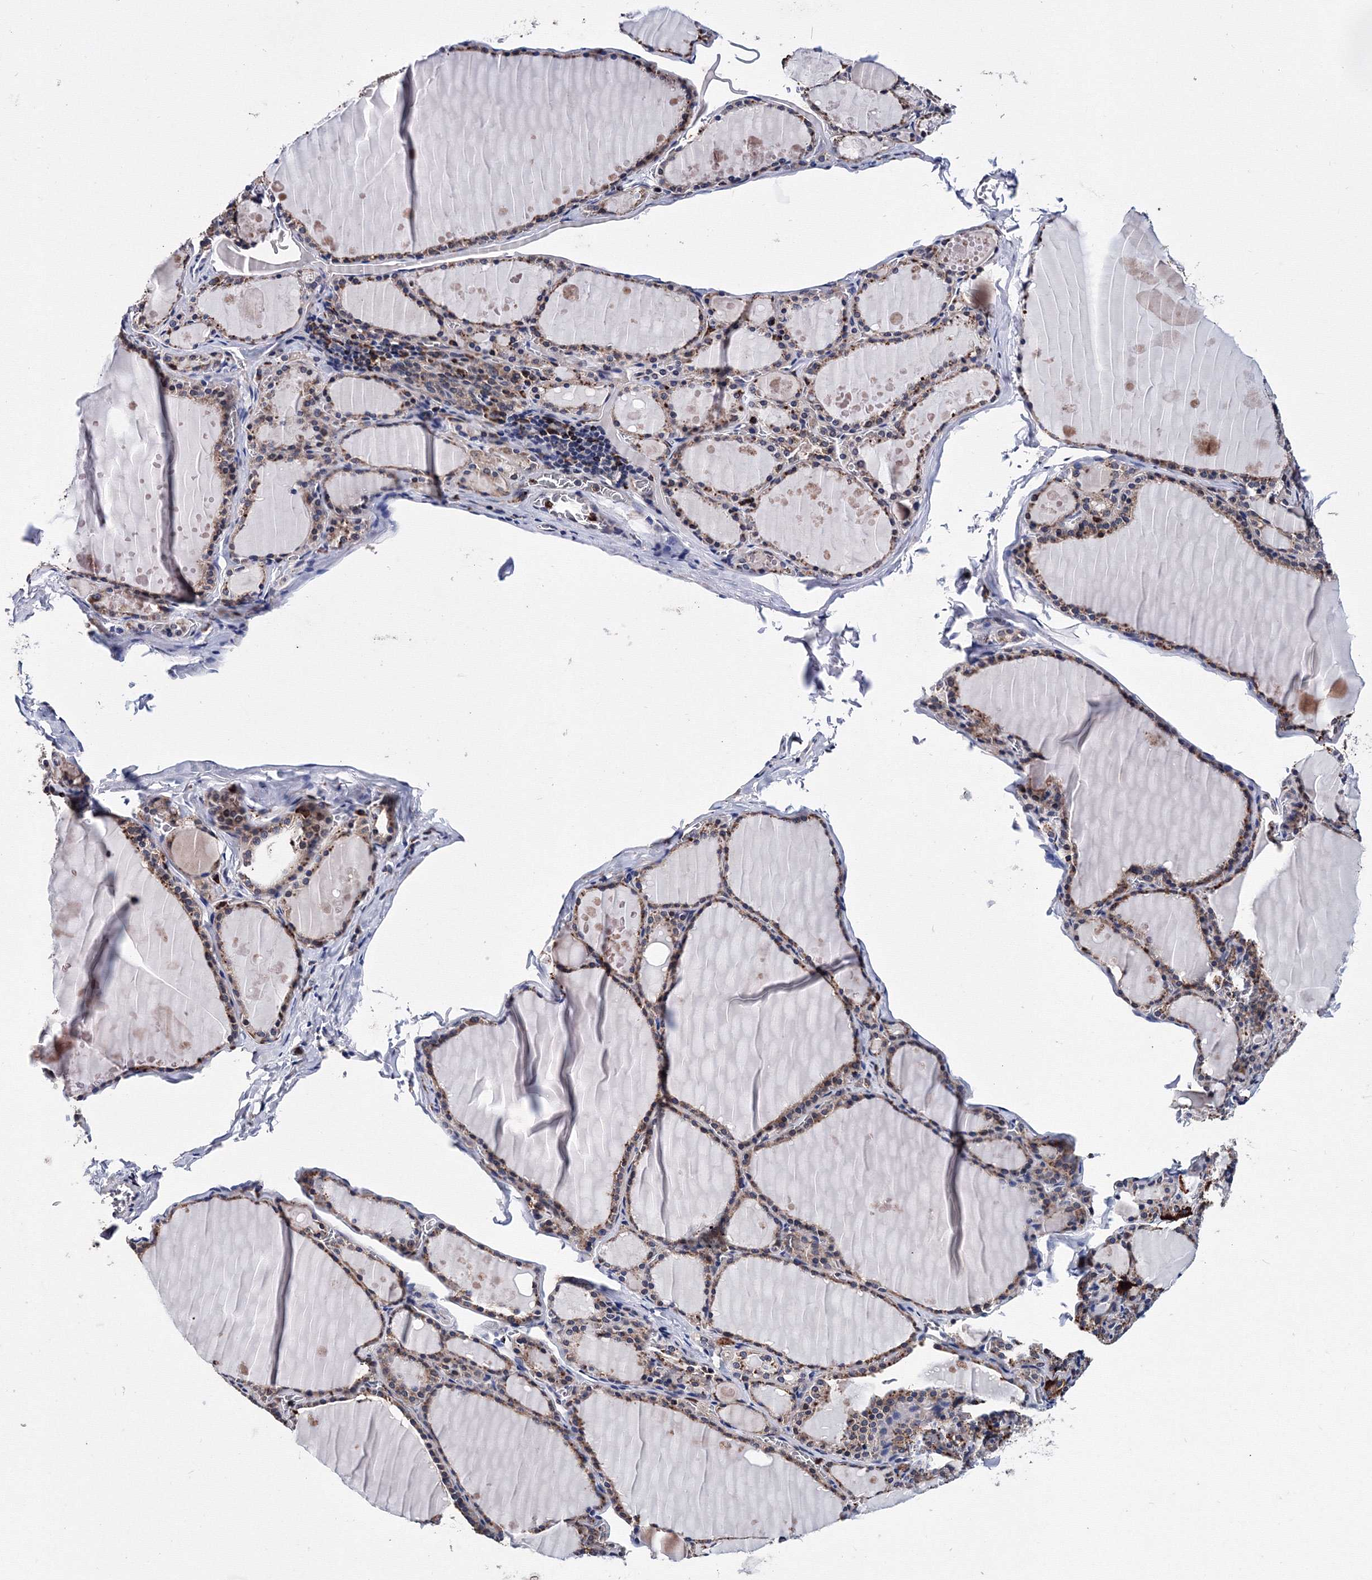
{"staining": {"intensity": "weak", "quantity": ">75%", "location": "cytoplasmic/membranous"}, "tissue": "thyroid gland", "cell_type": "Glandular cells", "image_type": "normal", "snomed": [{"axis": "morphology", "description": "Normal tissue, NOS"}, {"axis": "topography", "description": "Thyroid gland"}], "caption": "DAB (3,3'-diaminobenzidine) immunohistochemical staining of normal human thyroid gland exhibits weak cytoplasmic/membranous protein positivity in approximately >75% of glandular cells. (Stains: DAB in brown, nuclei in blue, Microscopy: brightfield microscopy at high magnification).", "gene": "PHYKPL", "patient": {"sex": "male", "age": 56}}